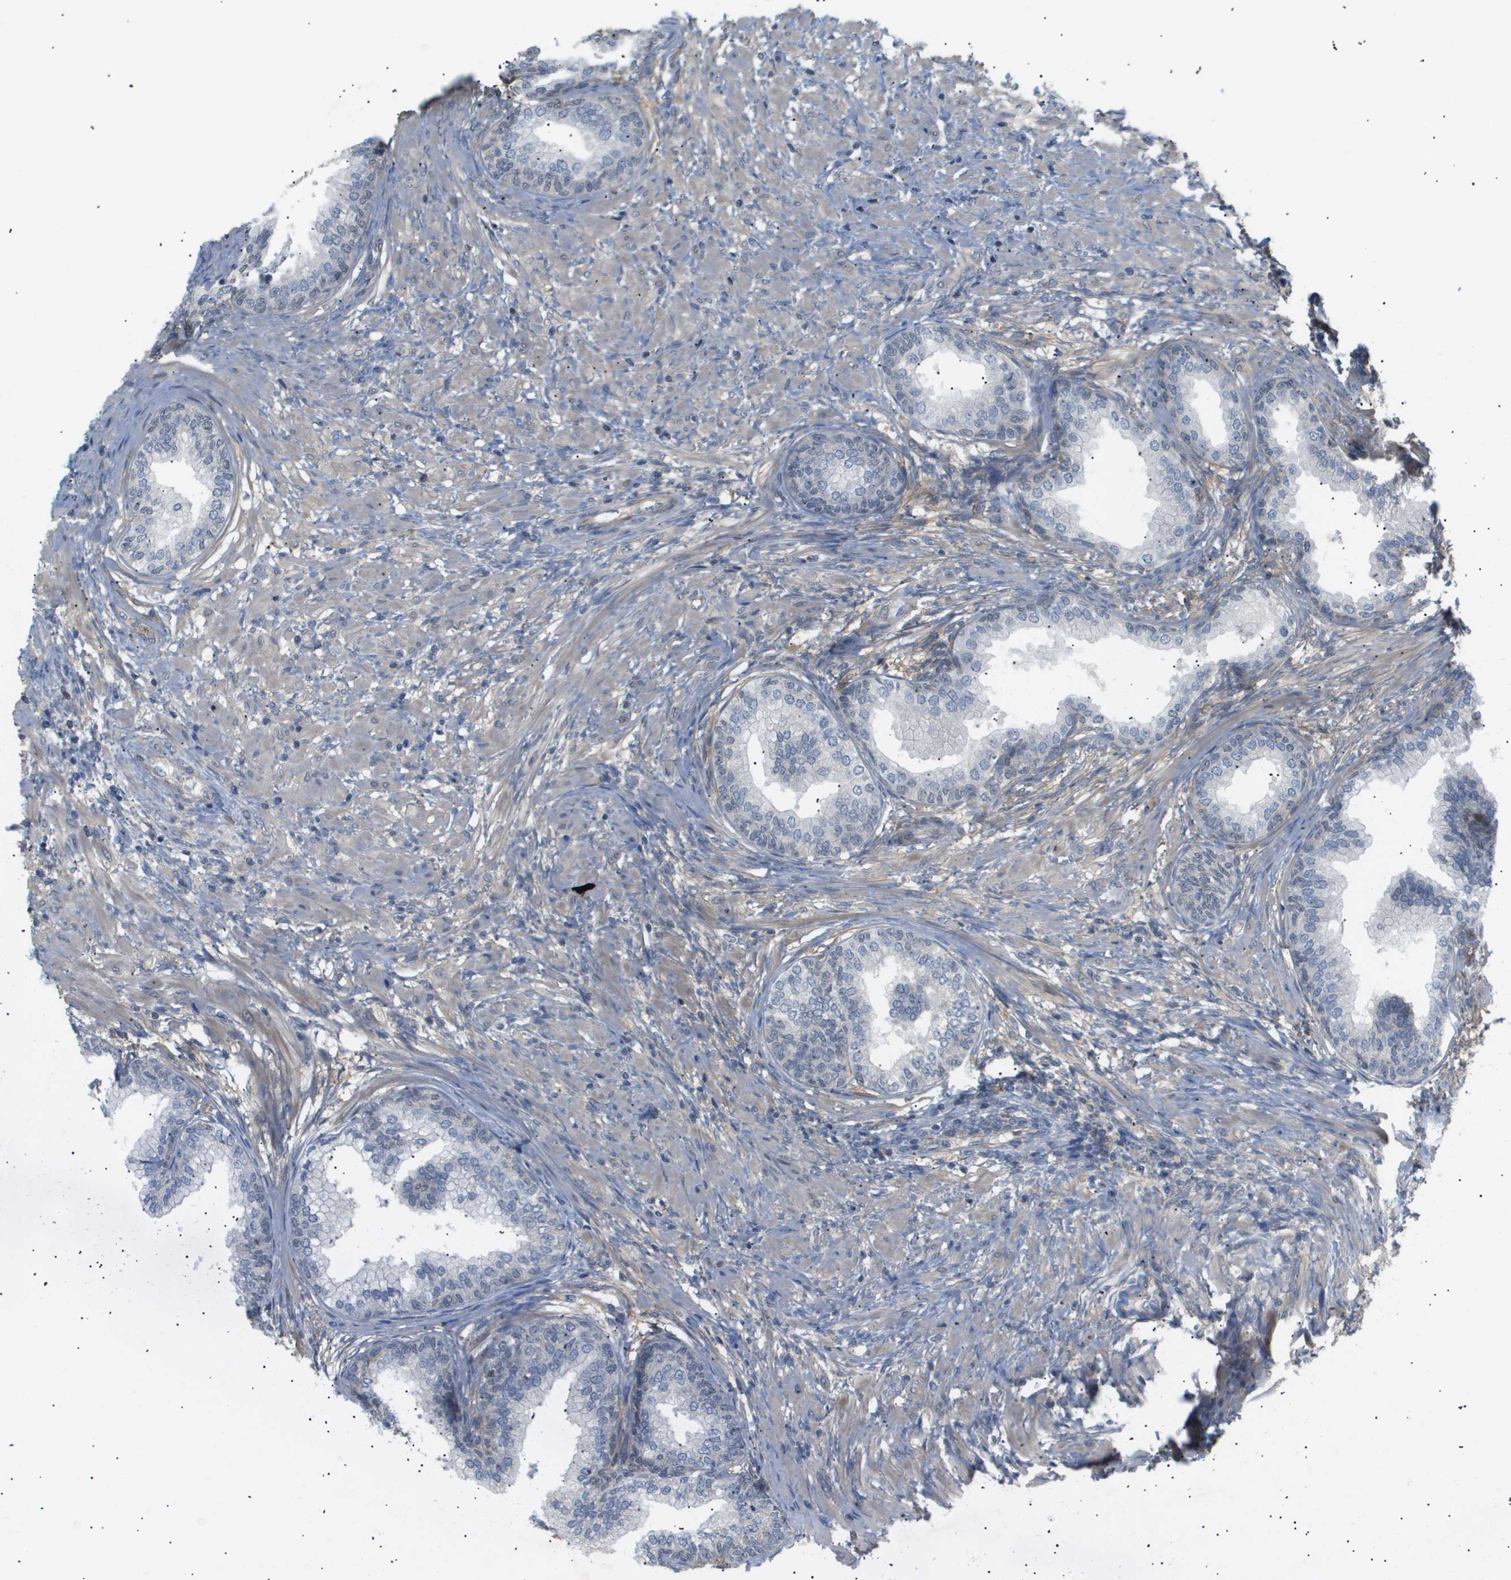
{"staining": {"intensity": "negative", "quantity": "none", "location": "none"}, "tissue": "prostate", "cell_type": "Glandular cells", "image_type": "normal", "snomed": [{"axis": "morphology", "description": "Normal tissue, NOS"}, {"axis": "topography", "description": "Prostate"}], "caption": "This is an immunohistochemistry histopathology image of benign prostate. There is no positivity in glandular cells.", "gene": "CORO2B", "patient": {"sex": "male", "age": 76}}